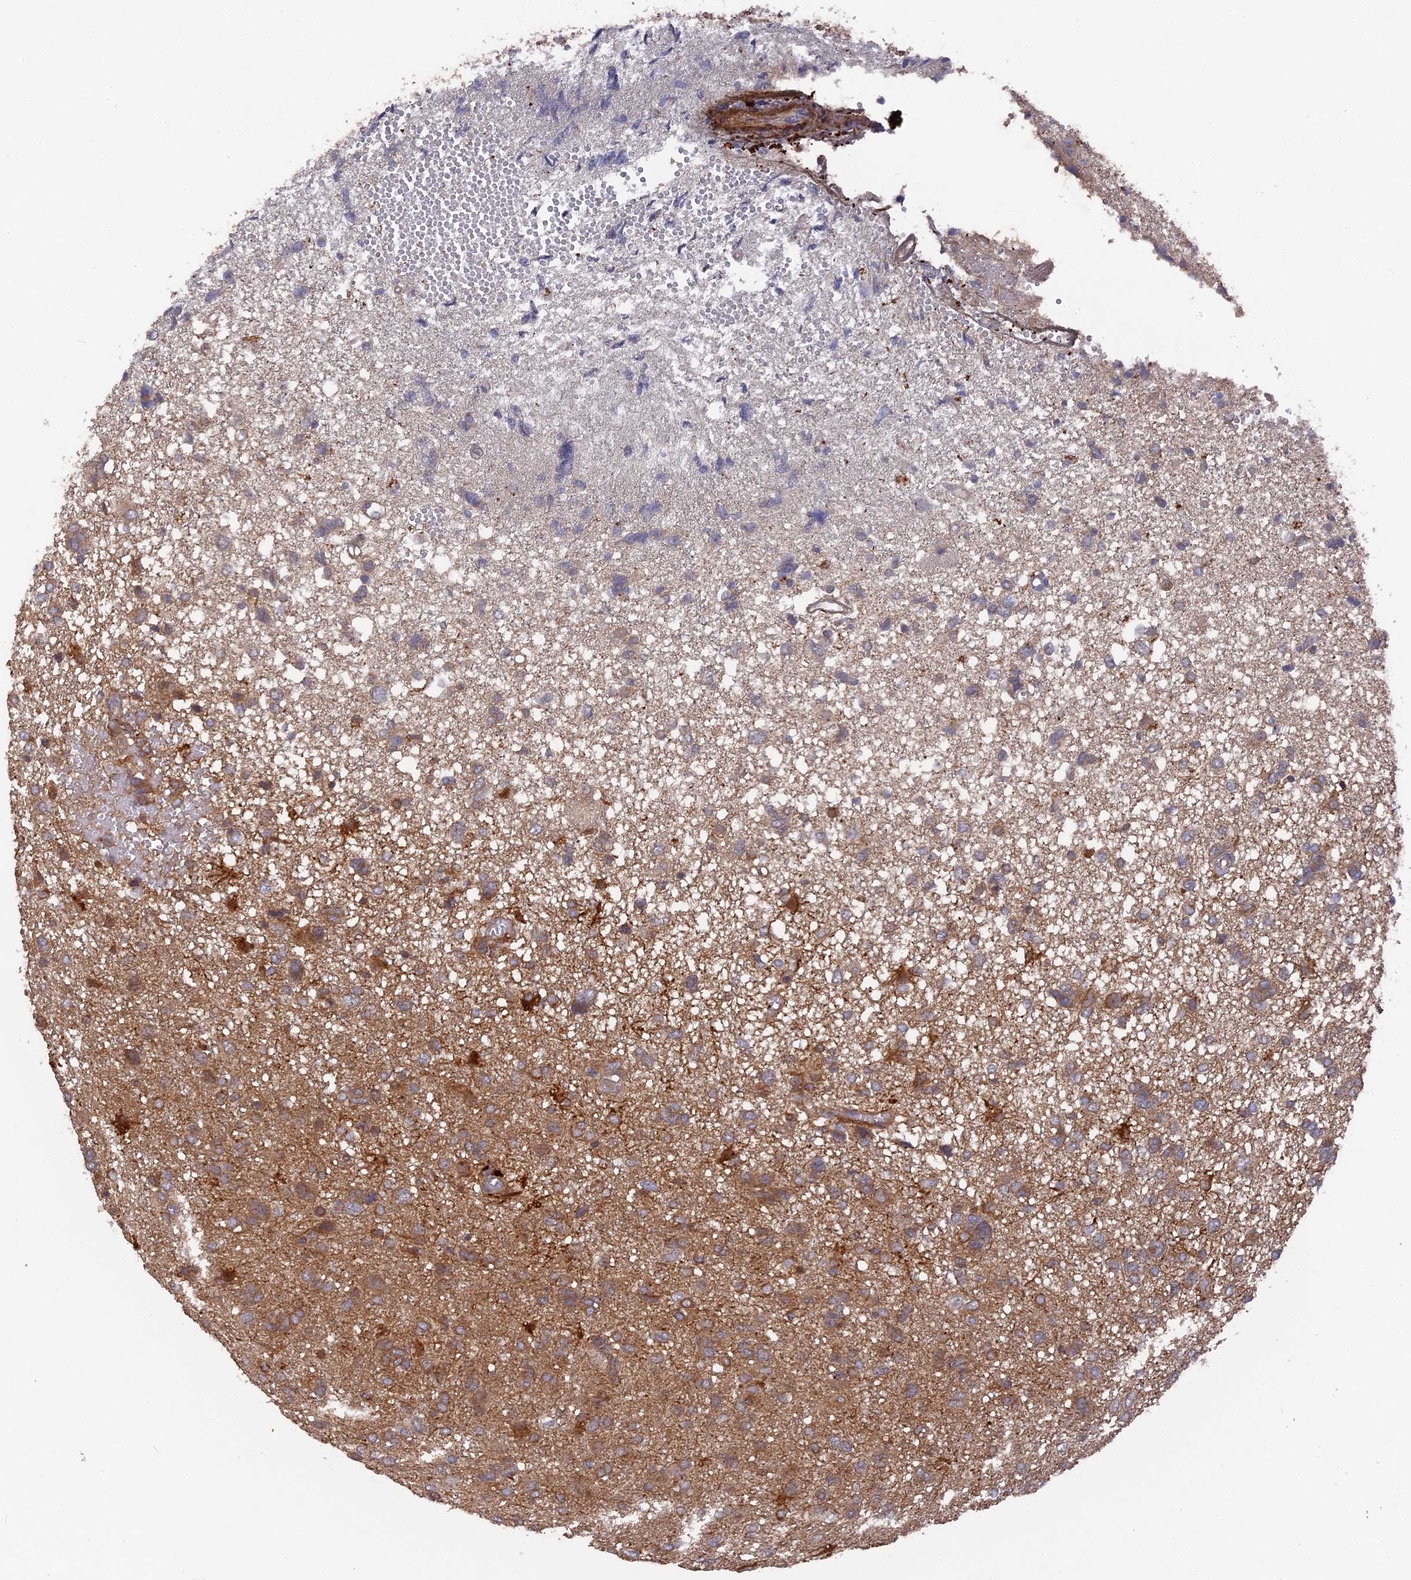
{"staining": {"intensity": "negative", "quantity": "none", "location": "none"}, "tissue": "glioma", "cell_type": "Tumor cells", "image_type": "cancer", "snomed": [{"axis": "morphology", "description": "Glioma, malignant, High grade"}, {"axis": "topography", "description": "Brain"}], "caption": "Human high-grade glioma (malignant) stained for a protein using immunohistochemistry (IHC) displays no staining in tumor cells.", "gene": "DEF8", "patient": {"sex": "female", "age": 59}}